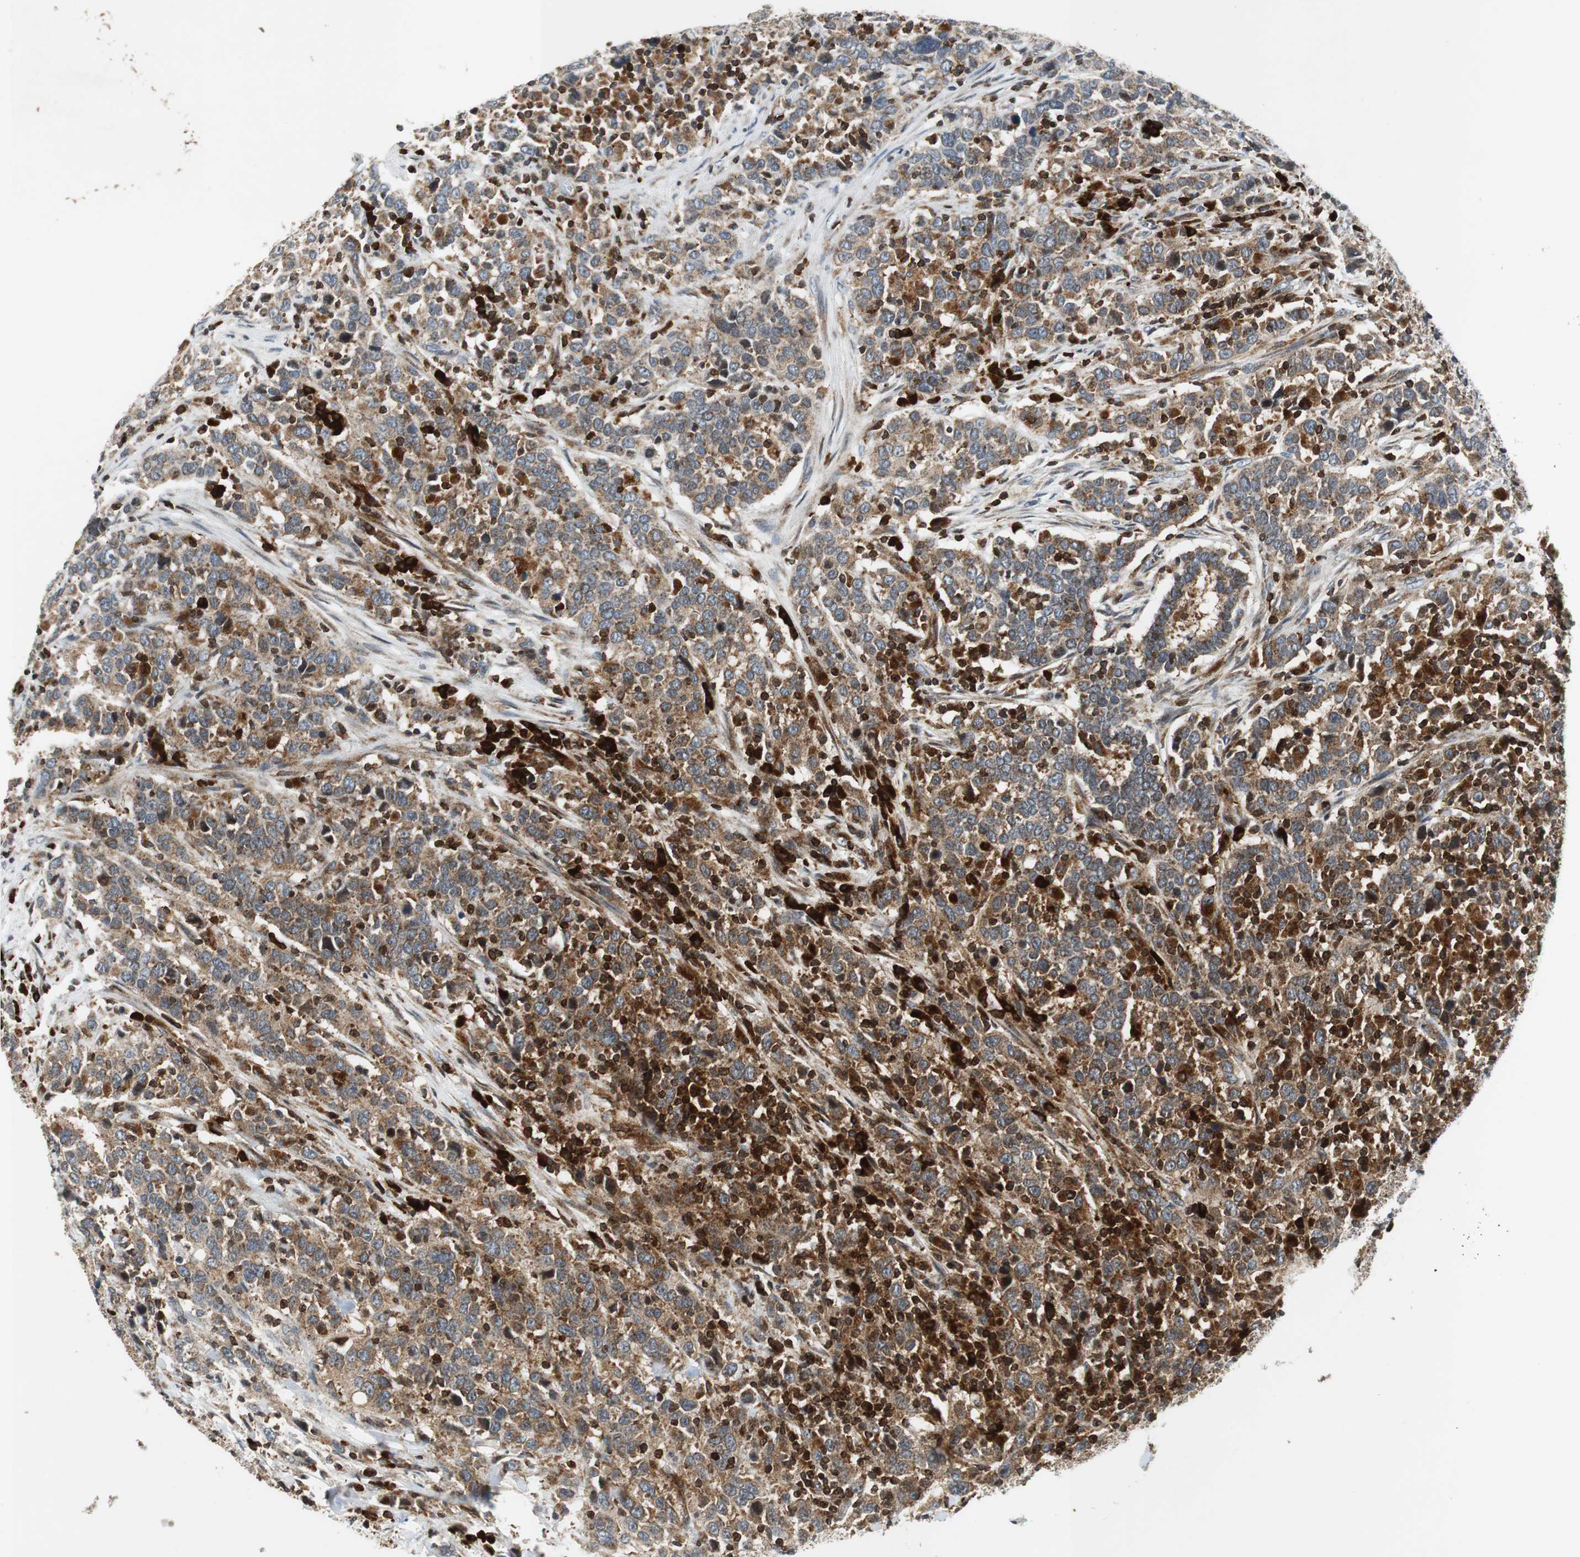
{"staining": {"intensity": "moderate", "quantity": ">75%", "location": "cytoplasmic/membranous"}, "tissue": "urothelial cancer", "cell_type": "Tumor cells", "image_type": "cancer", "snomed": [{"axis": "morphology", "description": "Urothelial carcinoma, High grade"}, {"axis": "topography", "description": "Urinary bladder"}], "caption": "Moderate cytoplasmic/membranous positivity is seen in approximately >75% of tumor cells in high-grade urothelial carcinoma. The staining was performed using DAB to visualize the protein expression in brown, while the nuclei were stained in blue with hematoxylin (Magnification: 20x).", "gene": "TUBA4A", "patient": {"sex": "male", "age": 61}}